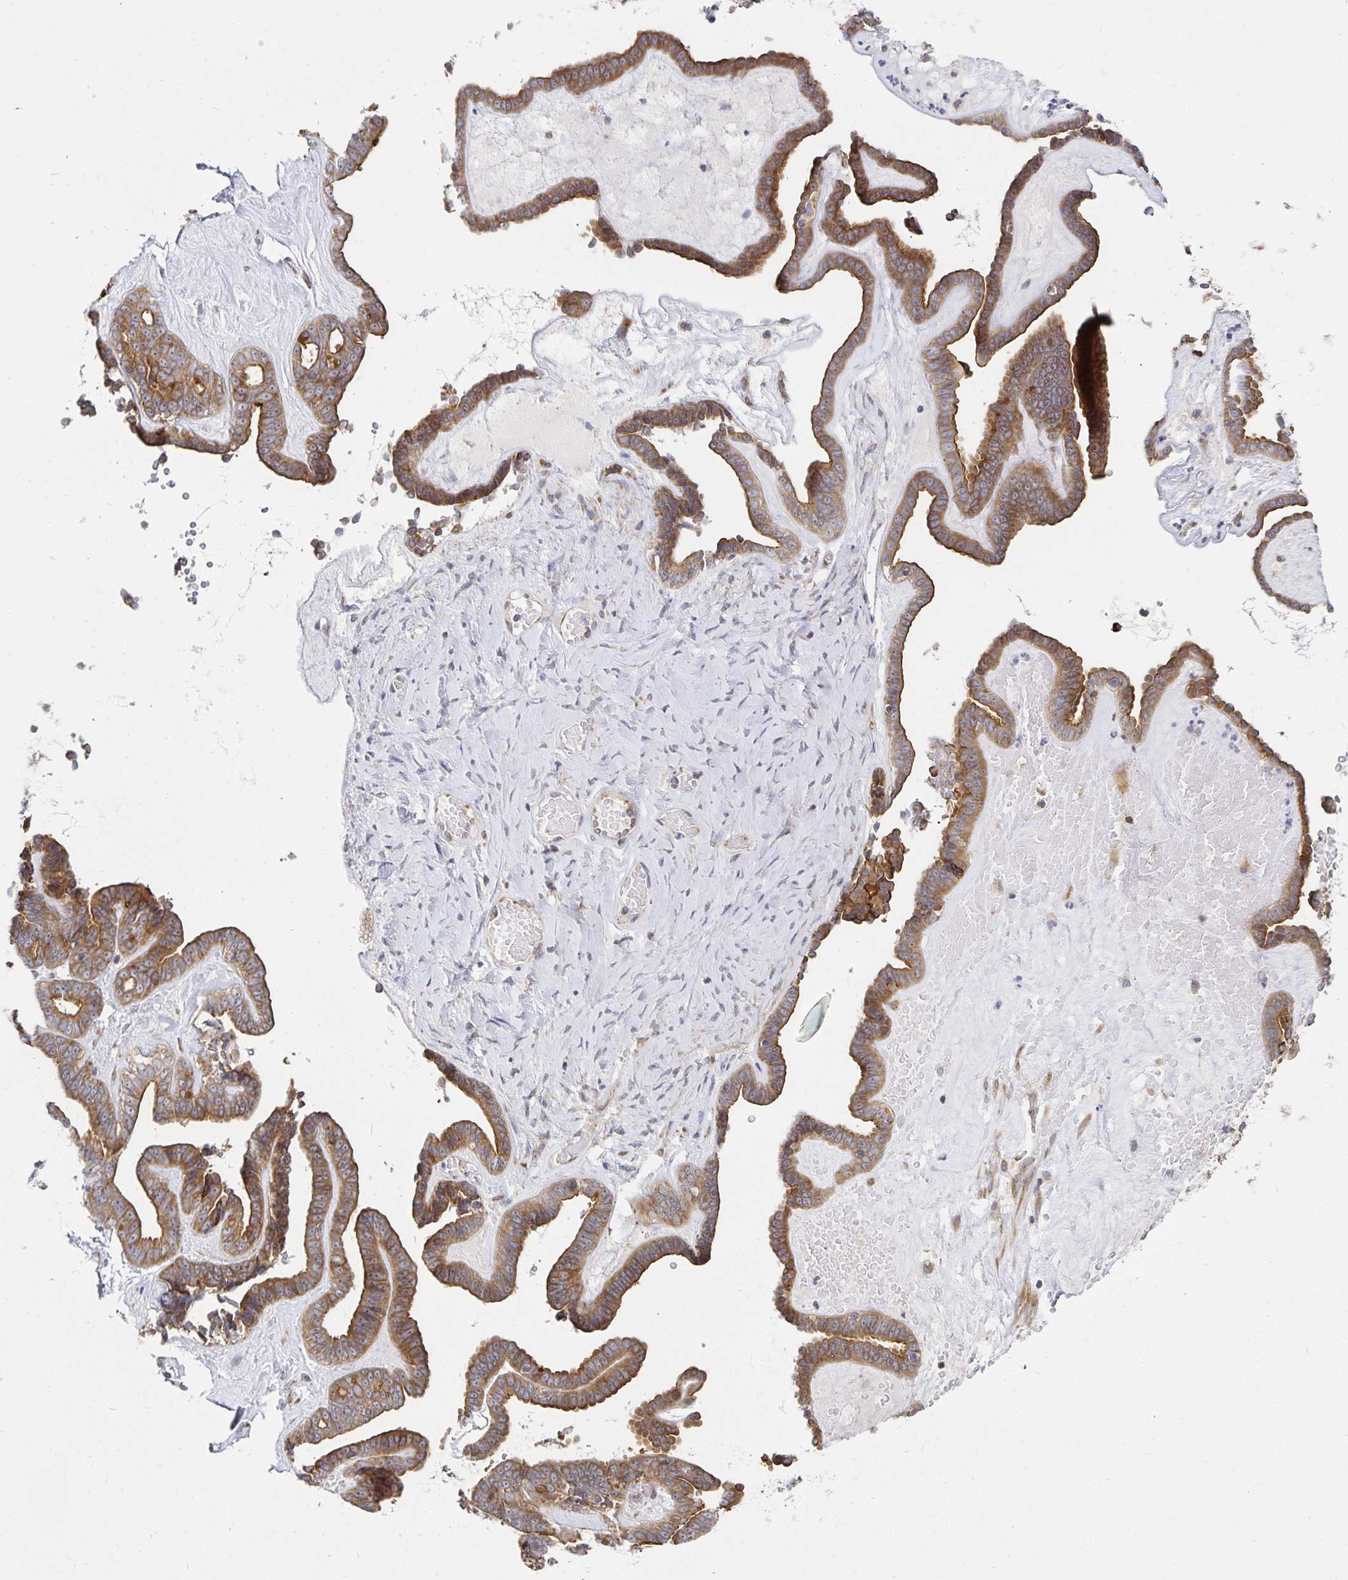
{"staining": {"intensity": "strong", "quantity": "25%-75%", "location": "cytoplasmic/membranous"}, "tissue": "ovarian cancer", "cell_type": "Tumor cells", "image_type": "cancer", "snomed": [{"axis": "morphology", "description": "Cystadenocarcinoma, serous, NOS"}, {"axis": "topography", "description": "Ovary"}], "caption": "Brown immunohistochemical staining in ovarian cancer demonstrates strong cytoplasmic/membranous positivity in about 25%-75% of tumor cells.", "gene": "NOMO1", "patient": {"sex": "female", "age": 71}}